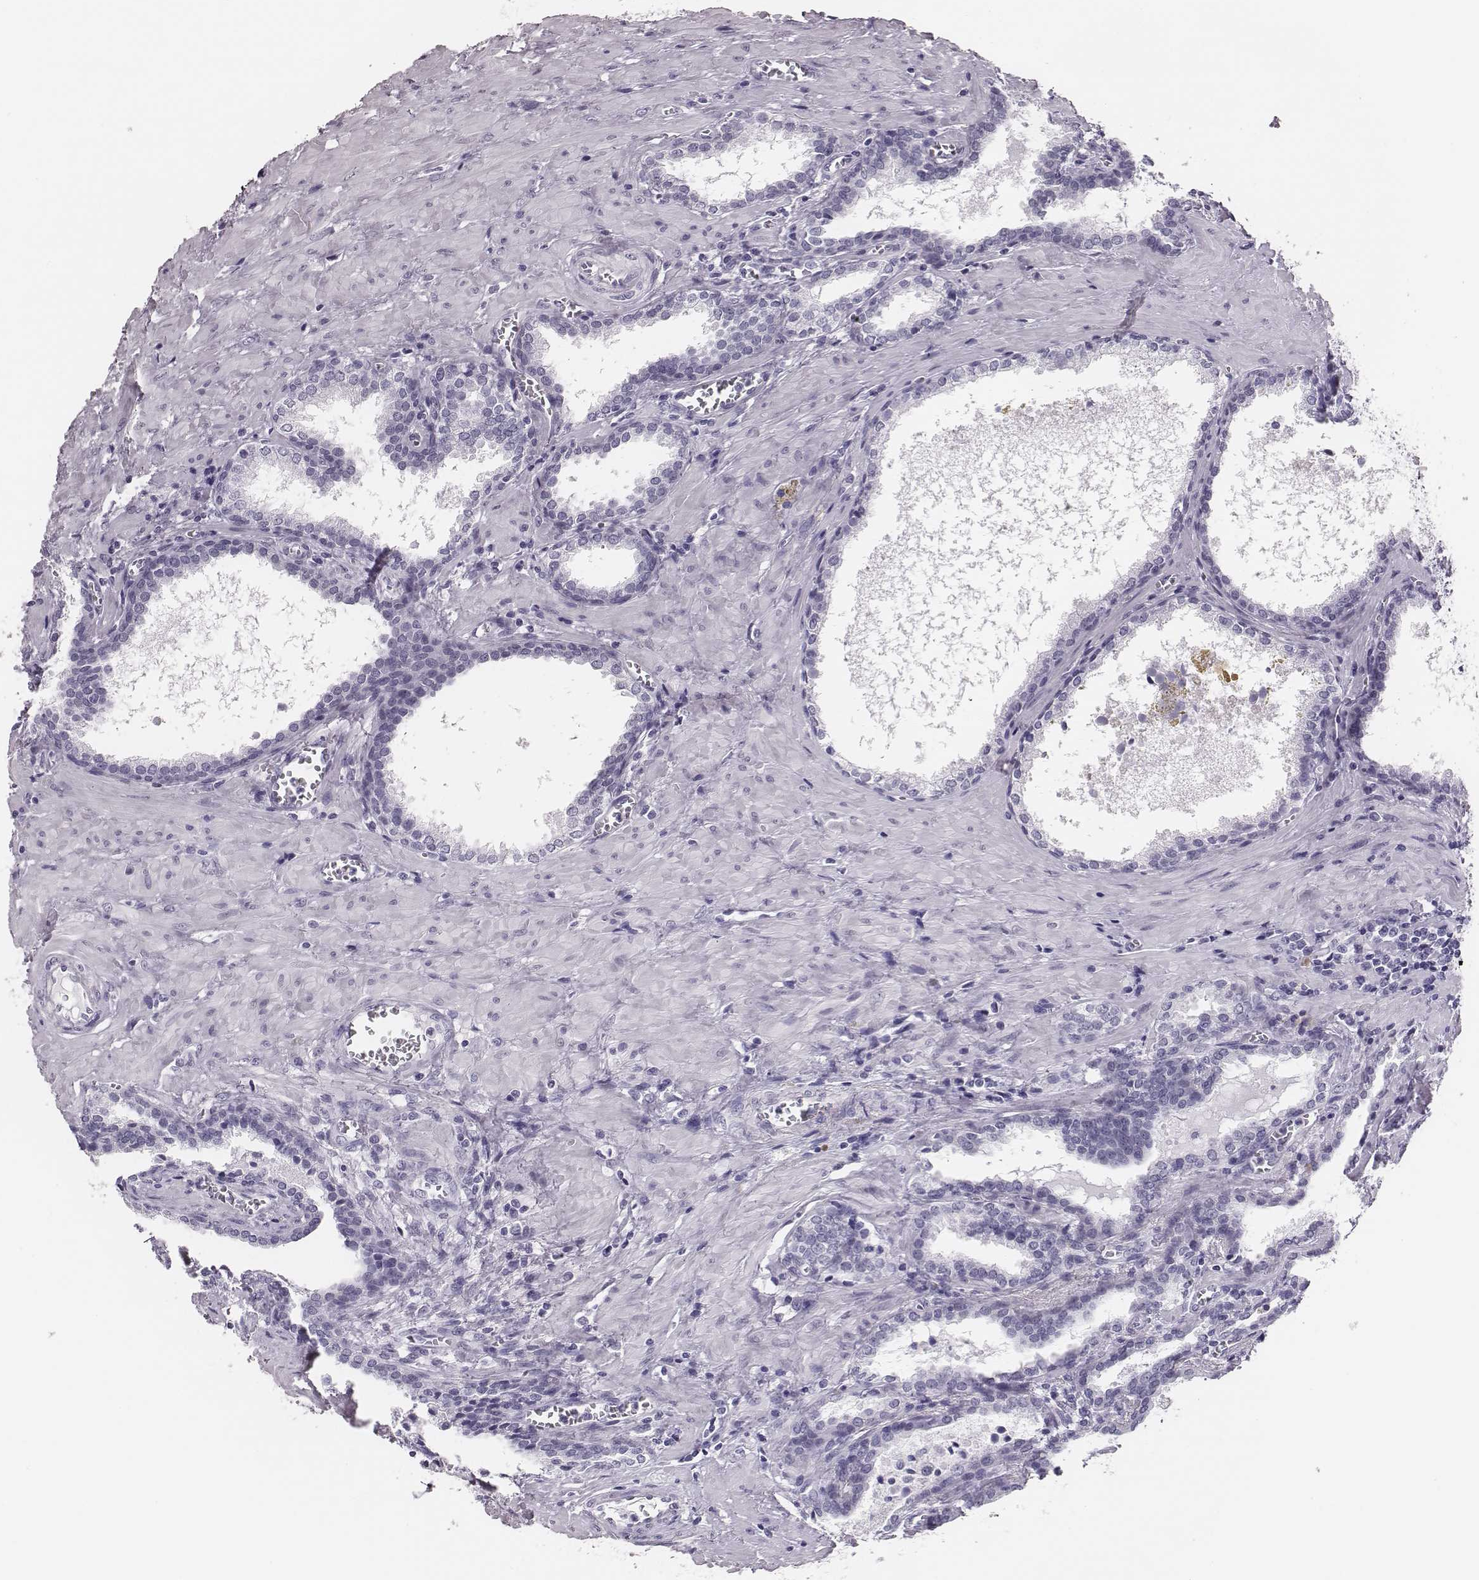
{"staining": {"intensity": "negative", "quantity": "none", "location": "none"}, "tissue": "prostate cancer", "cell_type": "Tumor cells", "image_type": "cancer", "snomed": [{"axis": "morphology", "description": "Adenocarcinoma, NOS"}, {"axis": "topography", "description": "Prostate and seminal vesicle, NOS"}], "caption": "DAB immunohistochemical staining of prostate cancer demonstrates no significant positivity in tumor cells.", "gene": "H1-6", "patient": {"sex": "male", "age": 63}}